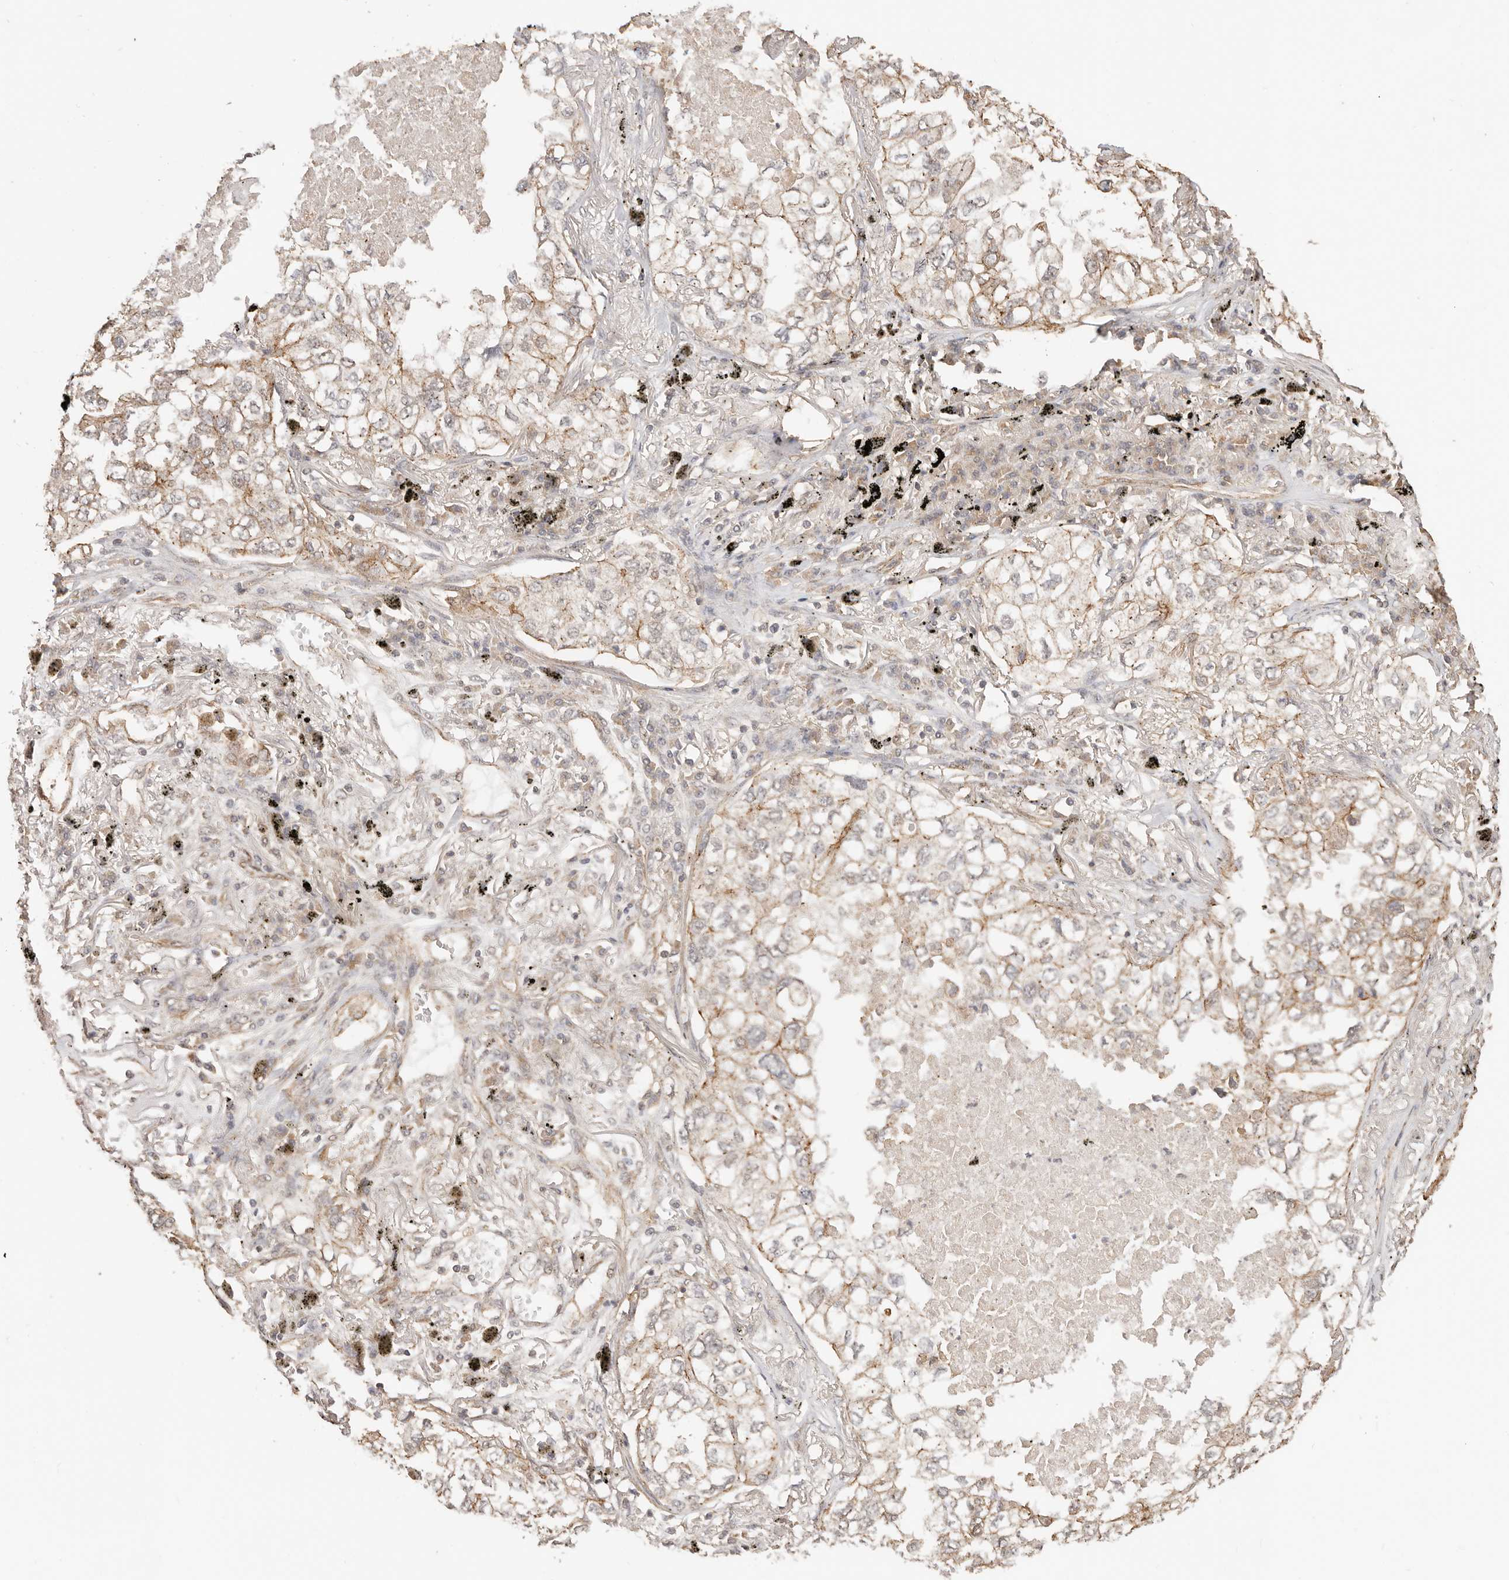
{"staining": {"intensity": "weak", "quantity": ">75%", "location": "cytoplasmic/membranous"}, "tissue": "lung cancer", "cell_type": "Tumor cells", "image_type": "cancer", "snomed": [{"axis": "morphology", "description": "Adenocarcinoma, NOS"}, {"axis": "topography", "description": "Lung"}], "caption": "Protein expression analysis of lung cancer displays weak cytoplasmic/membranous expression in about >75% of tumor cells. The staining was performed using DAB (3,3'-diaminobenzidine), with brown indicating positive protein expression. Nuclei are stained blue with hematoxylin.", "gene": "AFDN", "patient": {"sex": "male", "age": 65}}